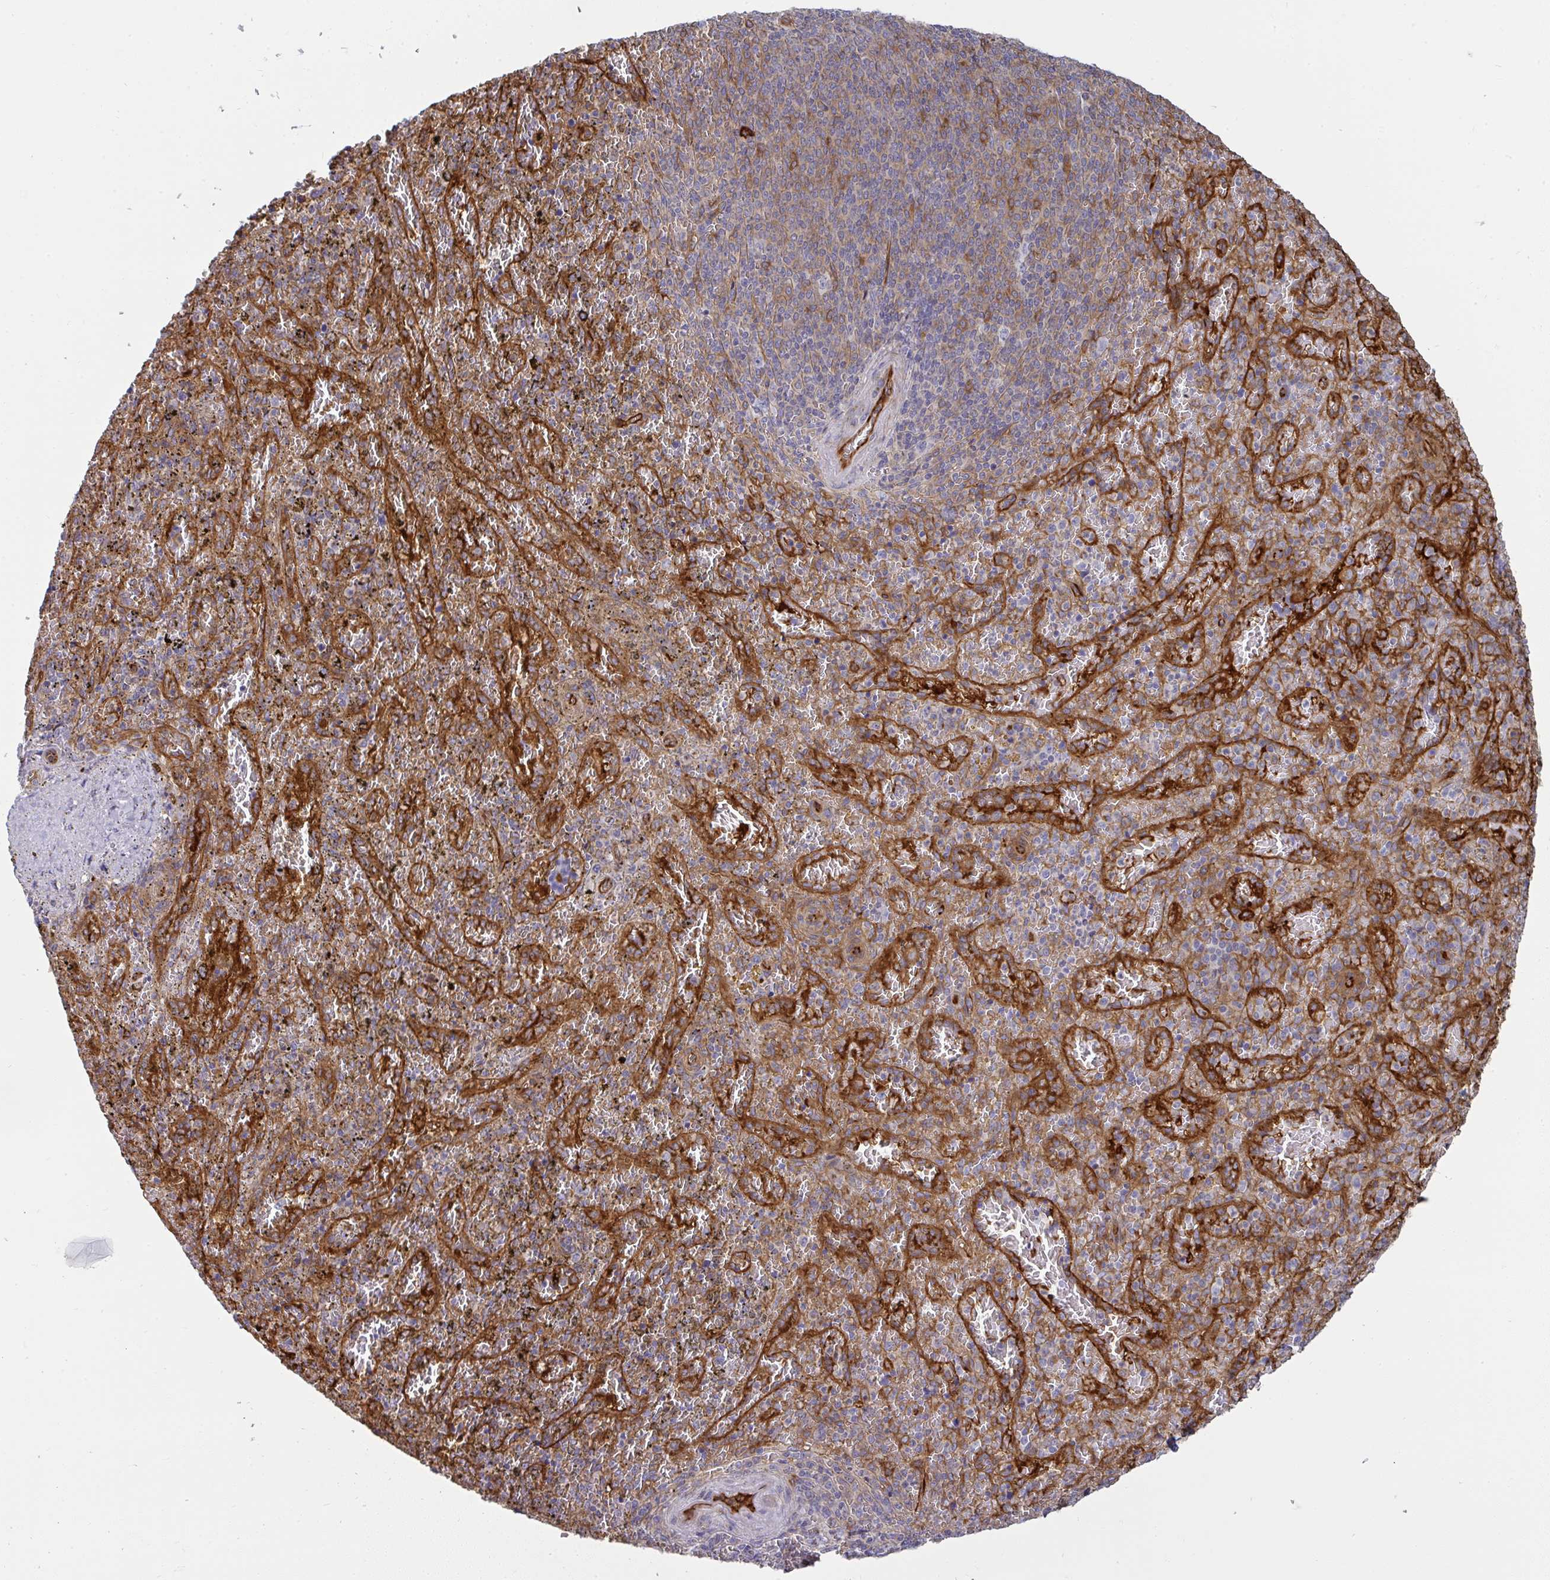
{"staining": {"intensity": "negative", "quantity": "none", "location": "none"}, "tissue": "spleen", "cell_type": "Cells in red pulp", "image_type": "normal", "snomed": [{"axis": "morphology", "description": "Normal tissue, NOS"}, {"axis": "topography", "description": "Spleen"}], "caption": "This is an IHC micrograph of unremarkable spleen. There is no expression in cells in red pulp.", "gene": "IFIT3", "patient": {"sex": "female", "age": 50}}